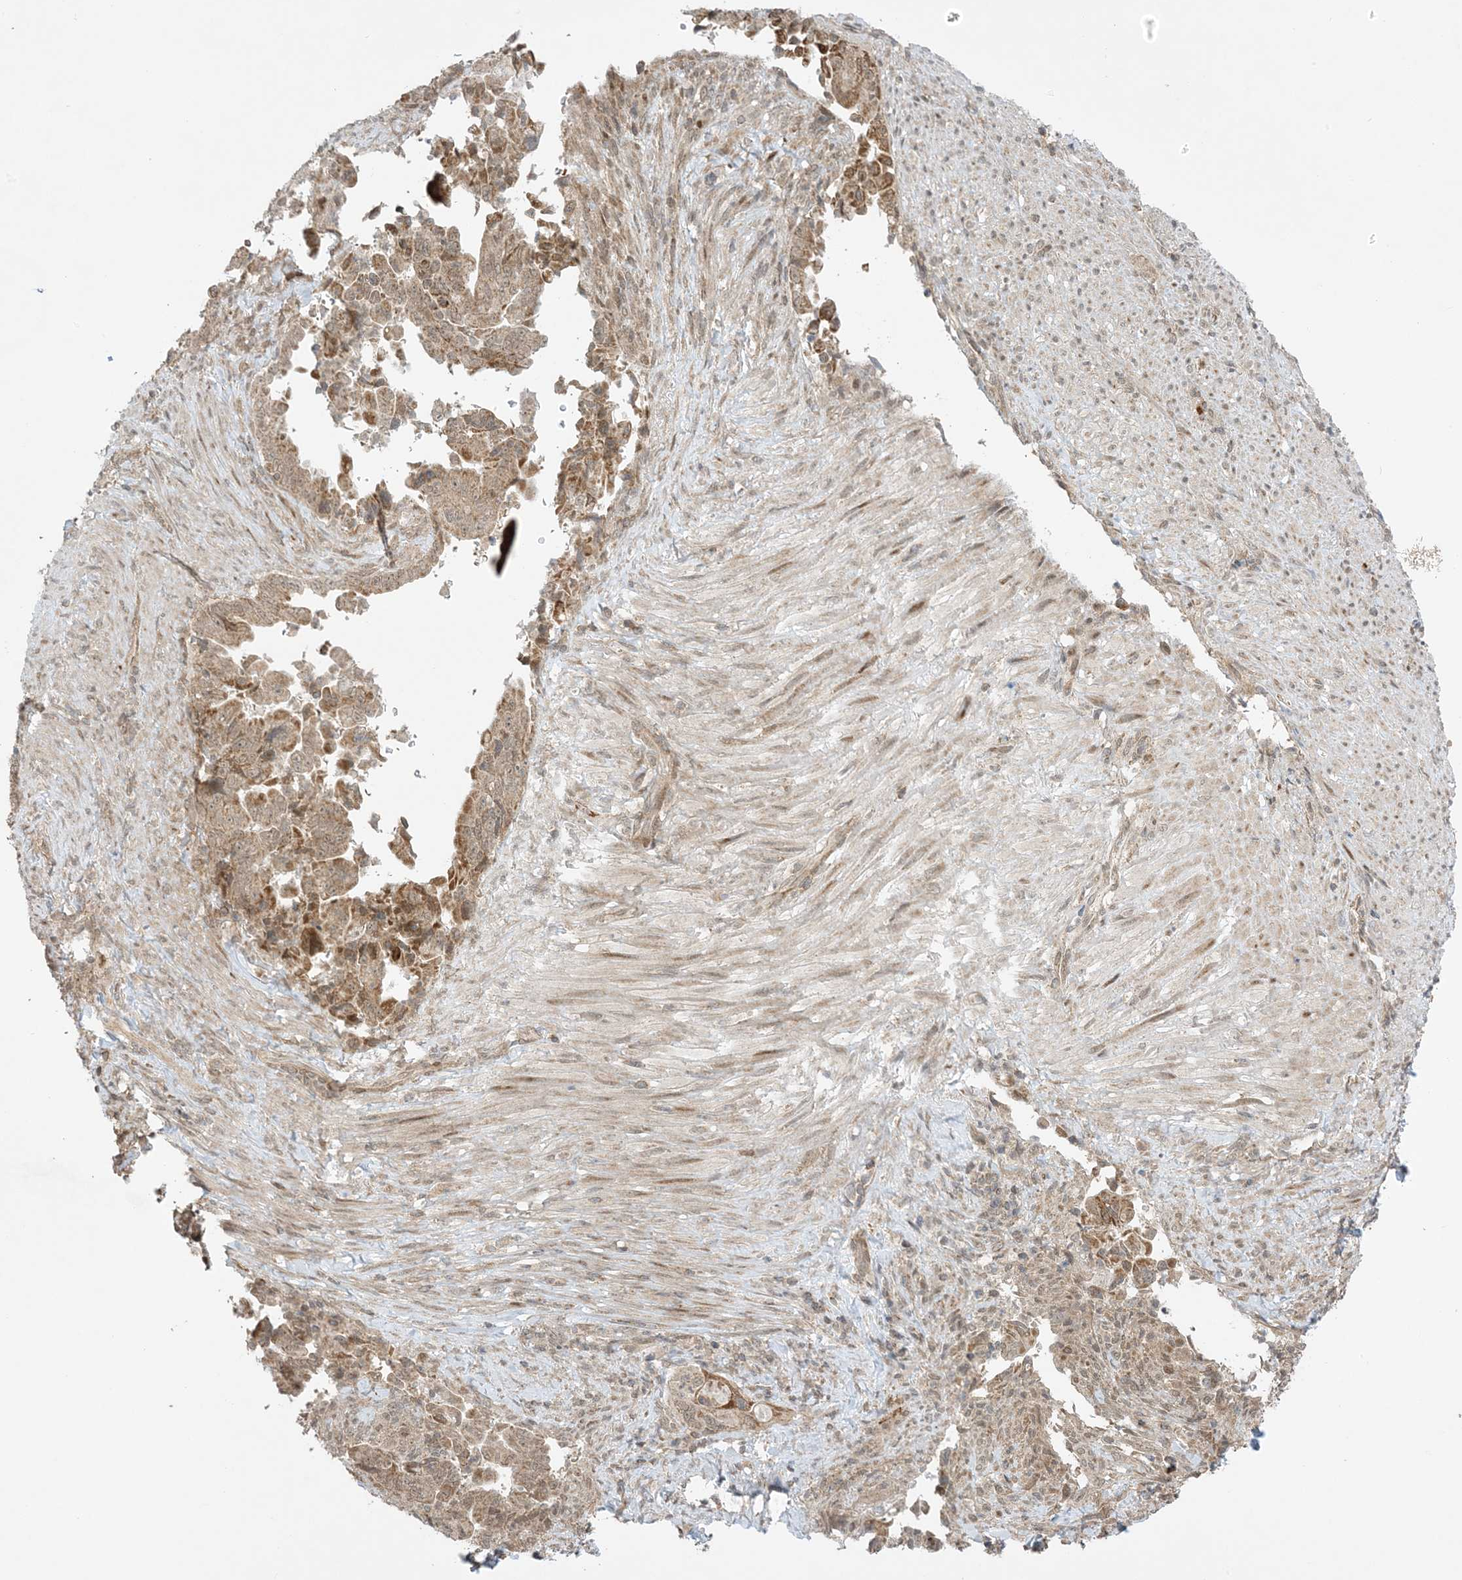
{"staining": {"intensity": "moderate", "quantity": ">75%", "location": "cytoplasmic/membranous"}, "tissue": "pancreatic cancer", "cell_type": "Tumor cells", "image_type": "cancer", "snomed": [{"axis": "morphology", "description": "Adenocarcinoma, NOS"}, {"axis": "topography", "description": "Pancreas"}], "caption": "Pancreatic cancer (adenocarcinoma) stained with a protein marker reveals moderate staining in tumor cells.", "gene": "PHLDB2", "patient": {"sex": "male", "age": 70}}